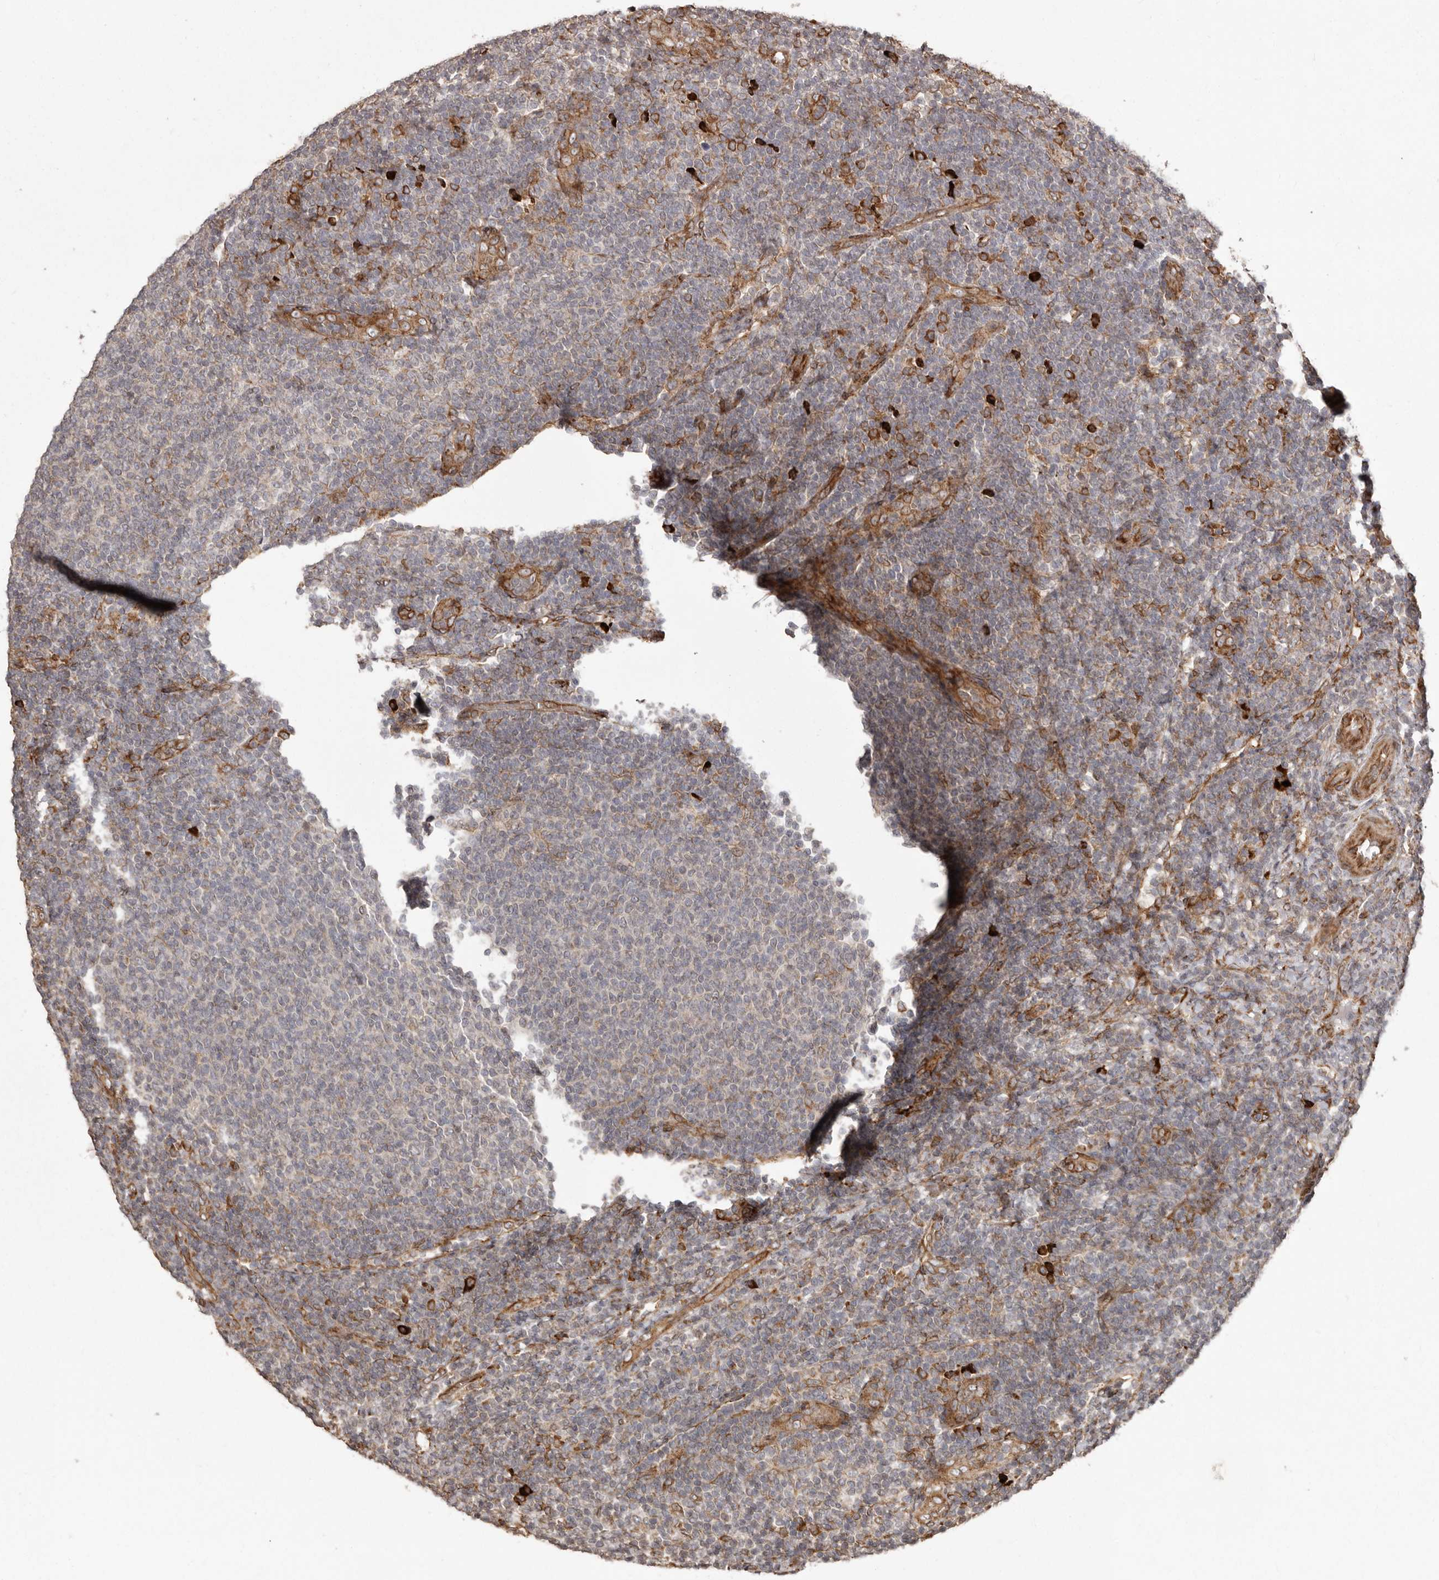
{"staining": {"intensity": "negative", "quantity": "none", "location": "none"}, "tissue": "lymphoma", "cell_type": "Tumor cells", "image_type": "cancer", "snomed": [{"axis": "morphology", "description": "Malignant lymphoma, non-Hodgkin's type, Low grade"}, {"axis": "topography", "description": "Lymph node"}], "caption": "Tumor cells are negative for brown protein staining in lymphoma.", "gene": "NUP43", "patient": {"sex": "male", "age": 66}}